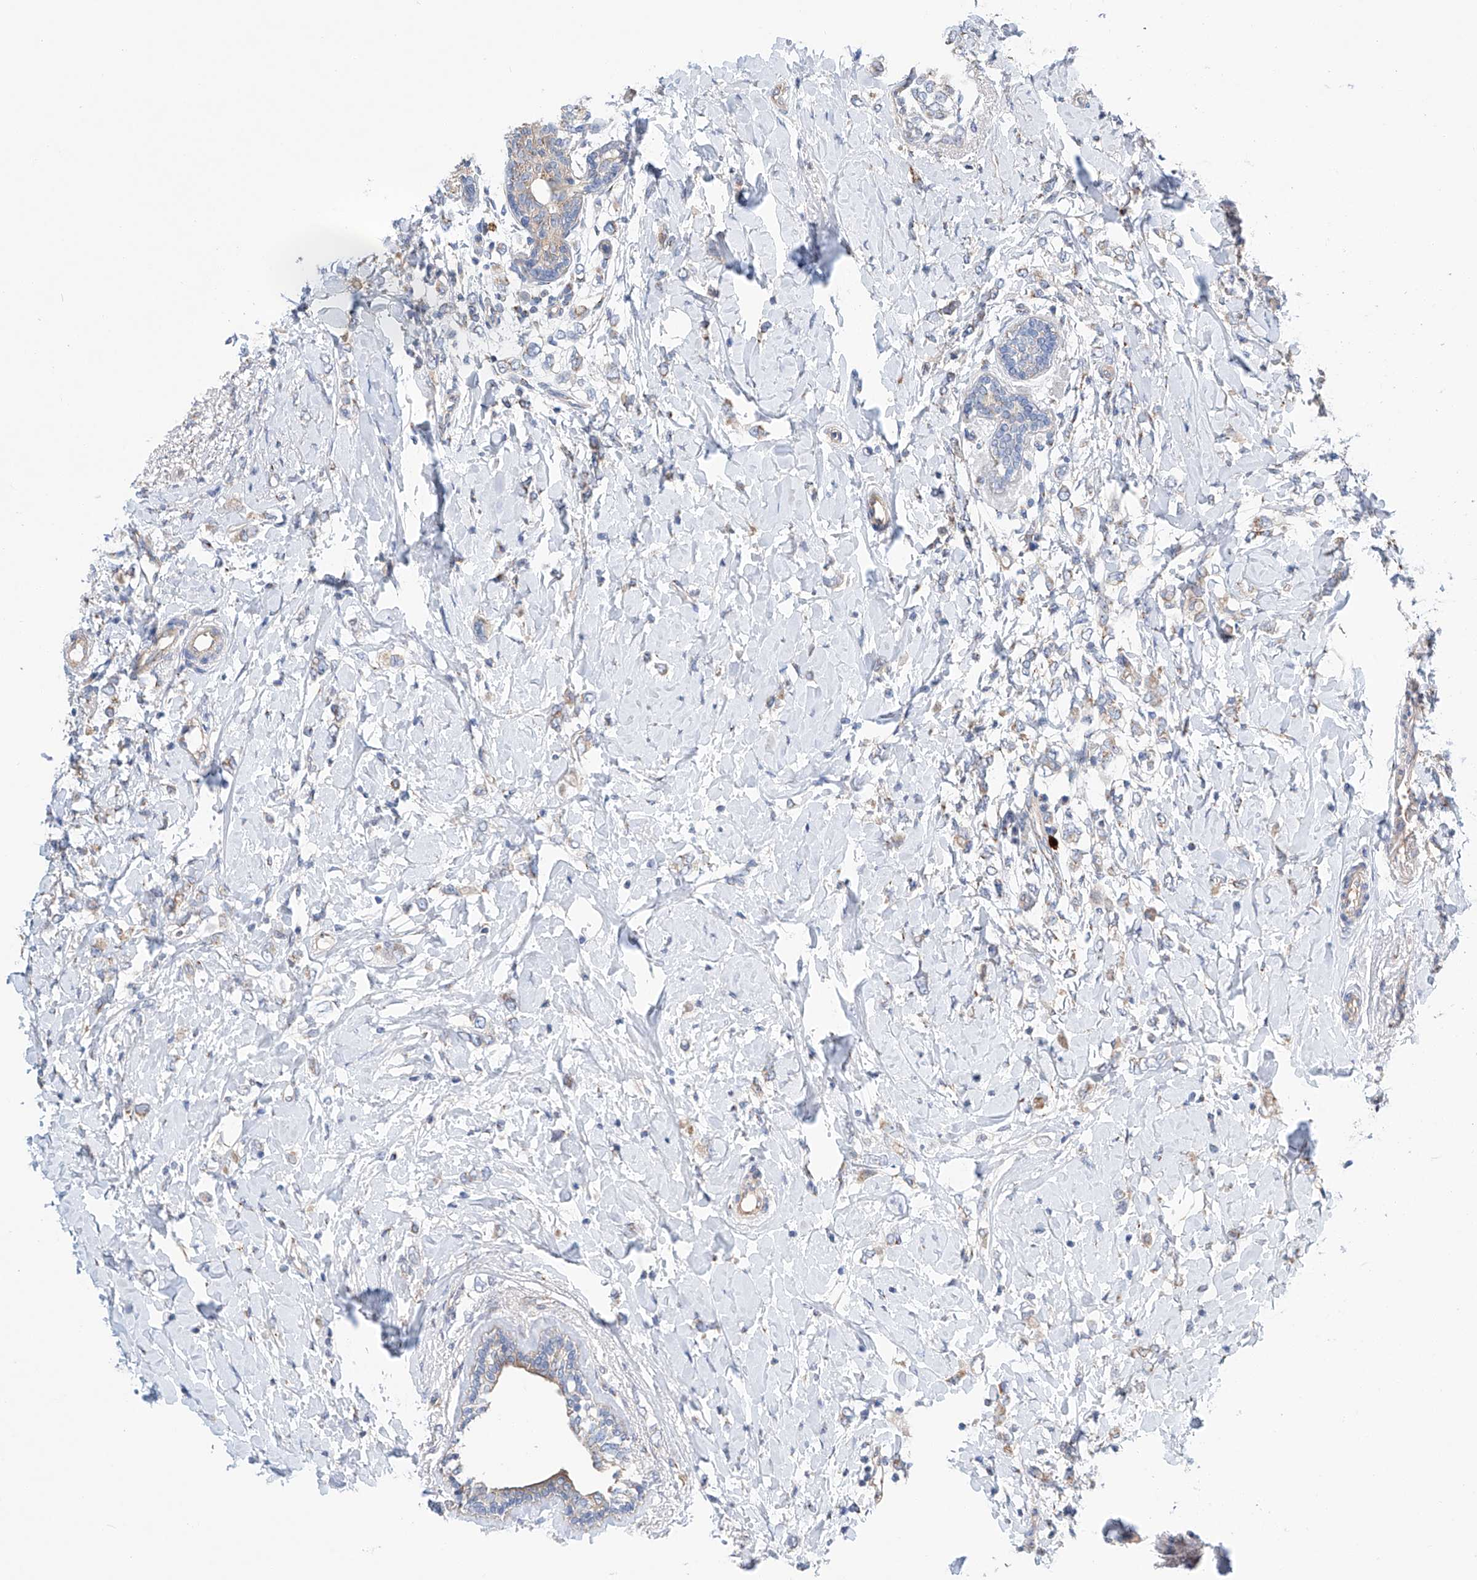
{"staining": {"intensity": "weak", "quantity": "<25%", "location": "cytoplasmic/membranous"}, "tissue": "breast cancer", "cell_type": "Tumor cells", "image_type": "cancer", "snomed": [{"axis": "morphology", "description": "Normal tissue, NOS"}, {"axis": "morphology", "description": "Lobular carcinoma"}, {"axis": "topography", "description": "Breast"}], "caption": "Tumor cells show no significant protein staining in breast cancer.", "gene": "SLC22A7", "patient": {"sex": "female", "age": 47}}